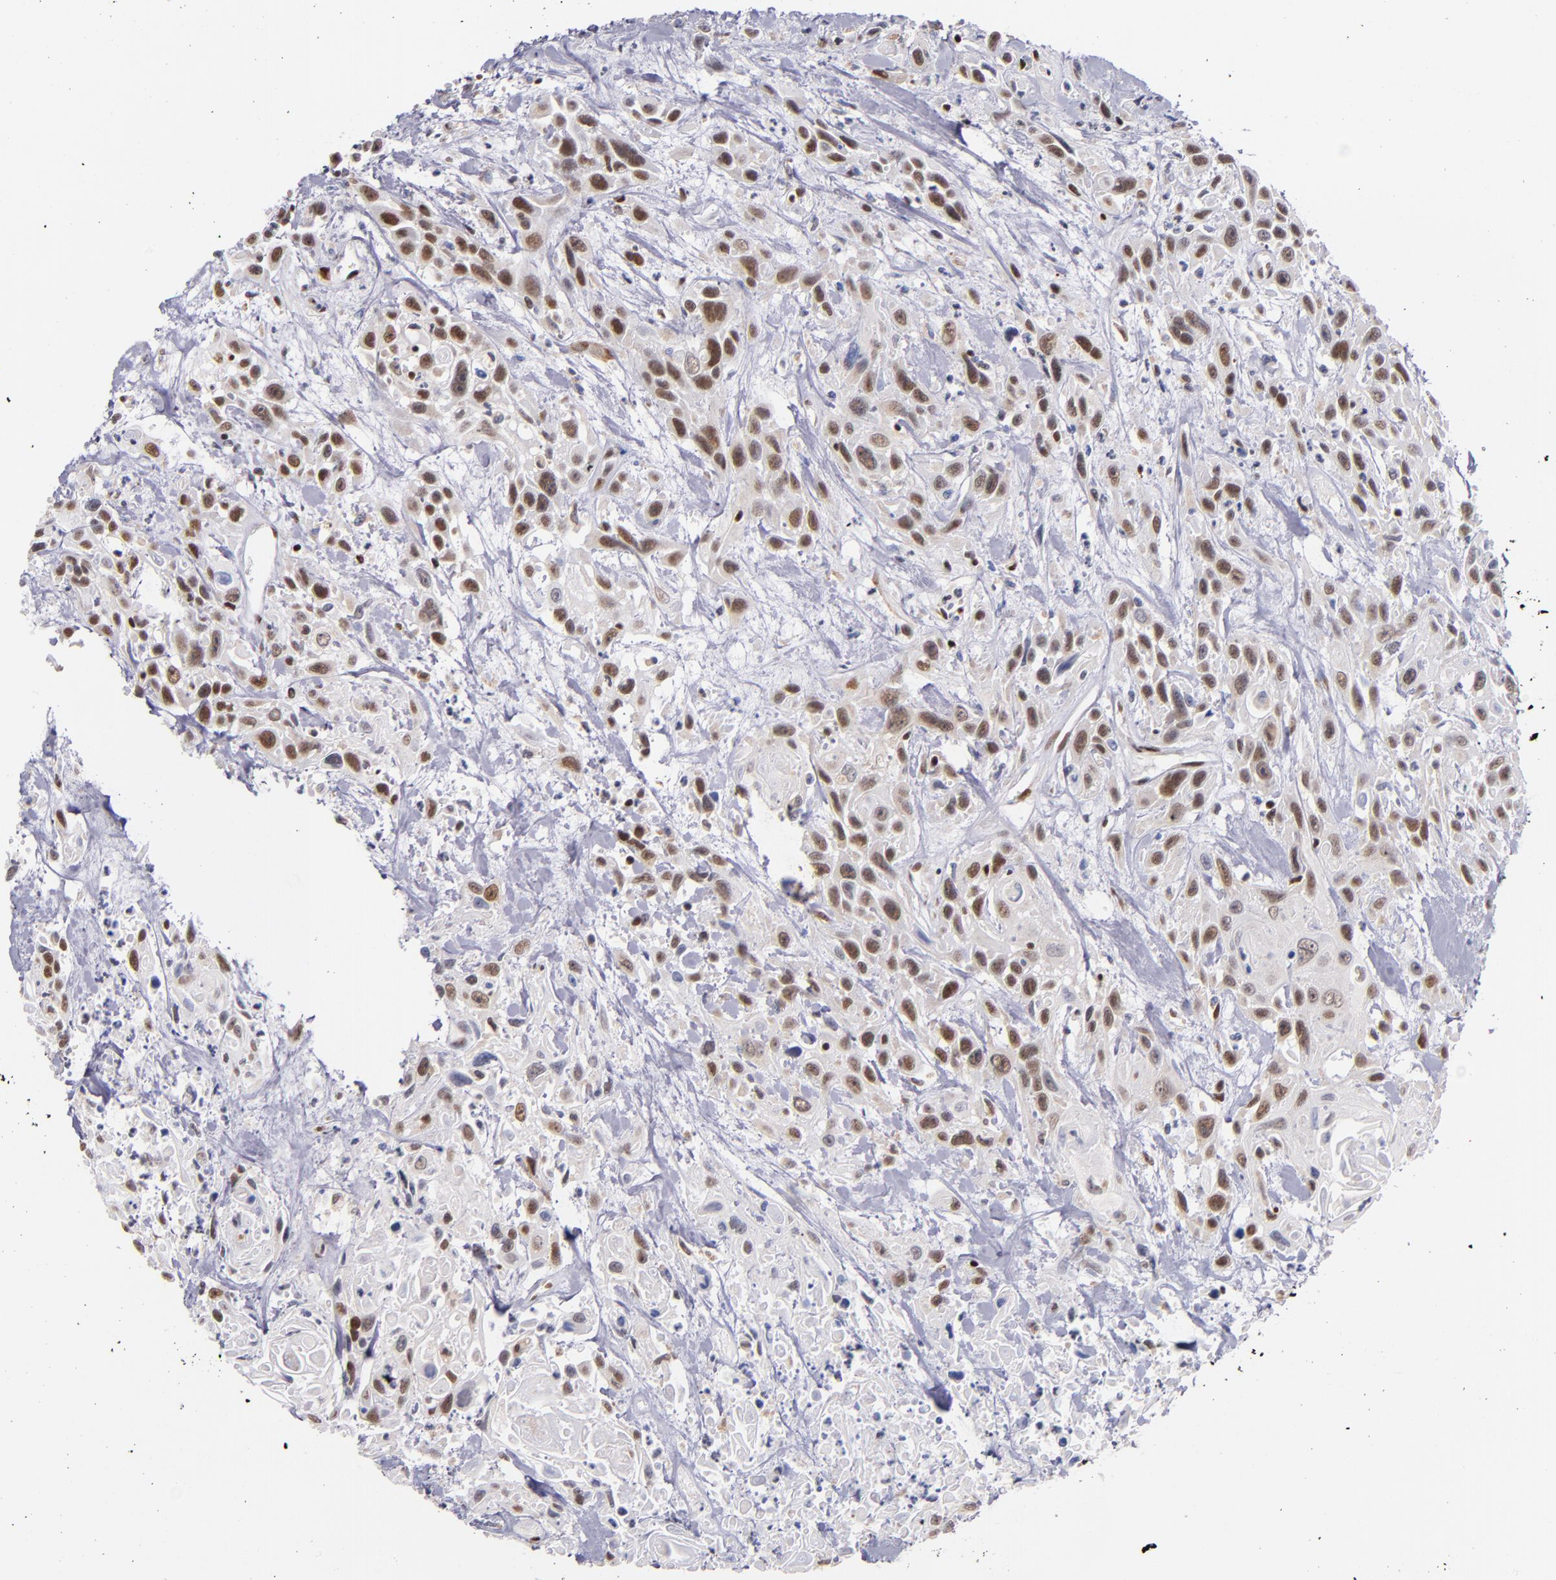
{"staining": {"intensity": "moderate", "quantity": ">75%", "location": "nuclear"}, "tissue": "urothelial cancer", "cell_type": "Tumor cells", "image_type": "cancer", "snomed": [{"axis": "morphology", "description": "Urothelial carcinoma, High grade"}, {"axis": "topography", "description": "Urinary bladder"}], "caption": "An image of human urothelial carcinoma (high-grade) stained for a protein demonstrates moderate nuclear brown staining in tumor cells.", "gene": "SRF", "patient": {"sex": "female", "age": 84}}